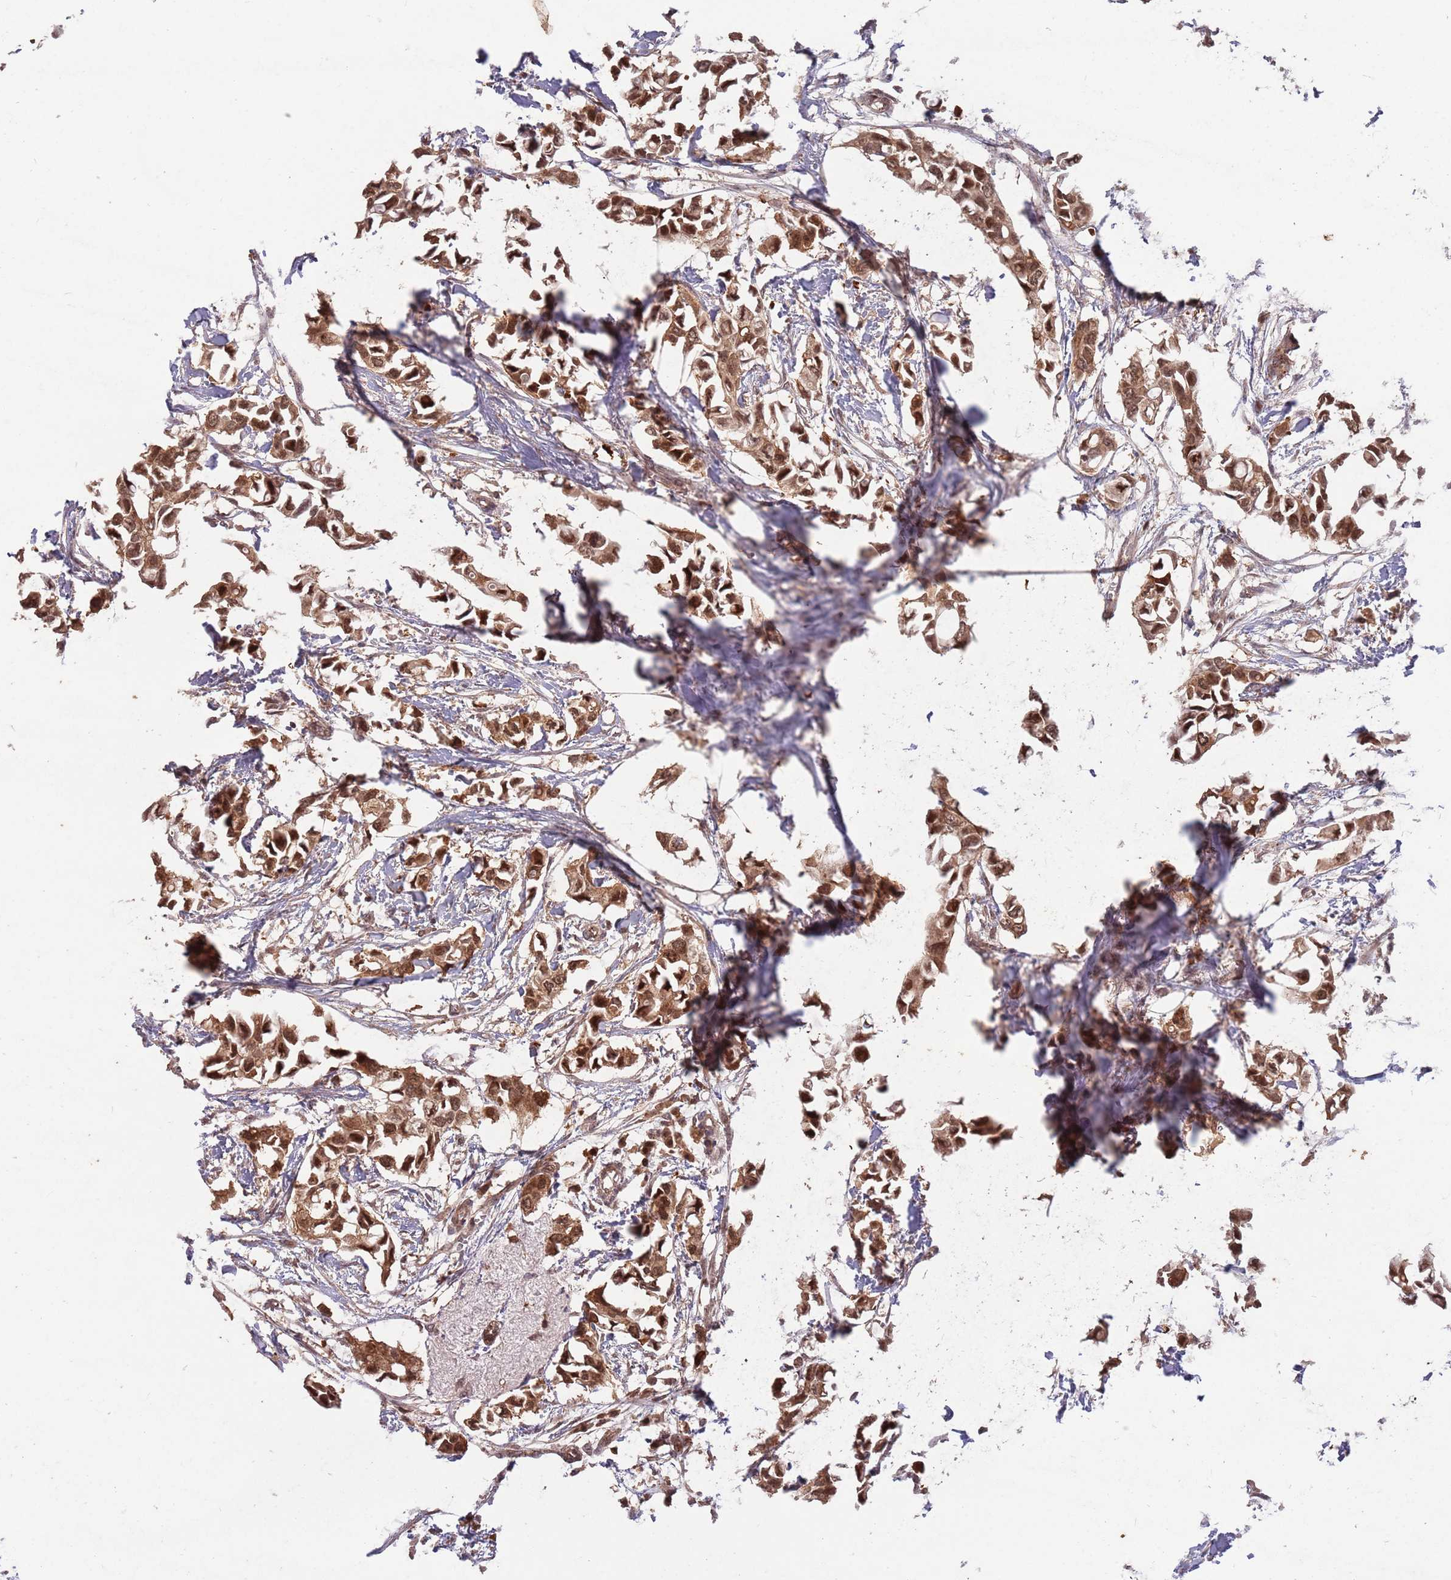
{"staining": {"intensity": "strong", "quantity": ">75%", "location": "cytoplasmic/membranous,nuclear"}, "tissue": "breast cancer", "cell_type": "Tumor cells", "image_type": "cancer", "snomed": [{"axis": "morphology", "description": "Duct carcinoma"}, {"axis": "topography", "description": "Breast"}], "caption": "Breast cancer tissue reveals strong cytoplasmic/membranous and nuclear staining in approximately >75% of tumor cells", "gene": "SALL1", "patient": {"sex": "female", "age": 41}}